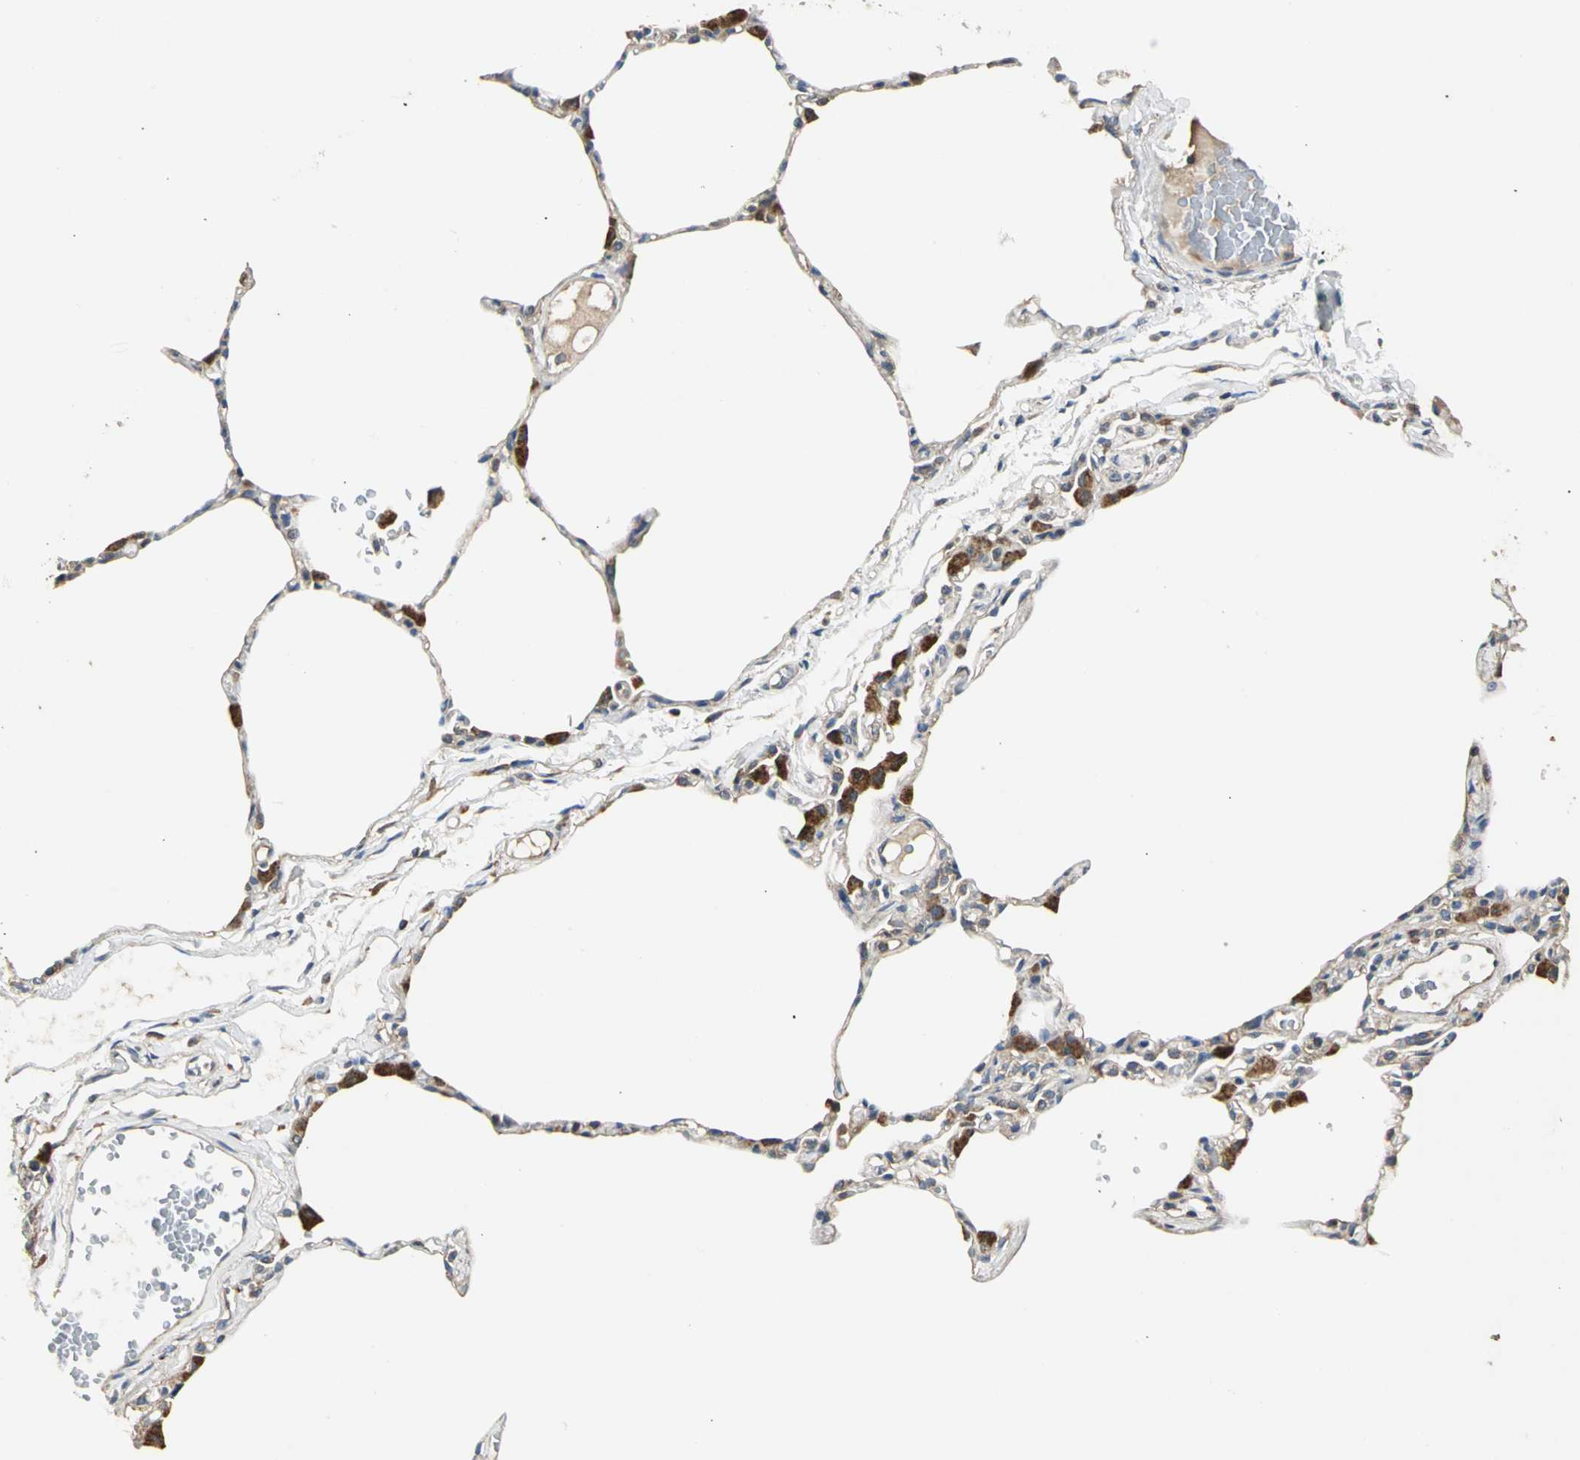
{"staining": {"intensity": "weak", "quantity": "25%-75%", "location": "cytoplasmic/membranous"}, "tissue": "lung", "cell_type": "Alveolar cells", "image_type": "normal", "snomed": [{"axis": "morphology", "description": "Normal tissue, NOS"}, {"axis": "topography", "description": "Lung"}], "caption": "A histopathology image showing weak cytoplasmic/membranous positivity in approximately 25%-75% of alveolar cells in unremarkable lung, as visualized by brown immunohistochemical staining.", "gene": "IRF3", "patient": {"sex": "female", "age": 49}}